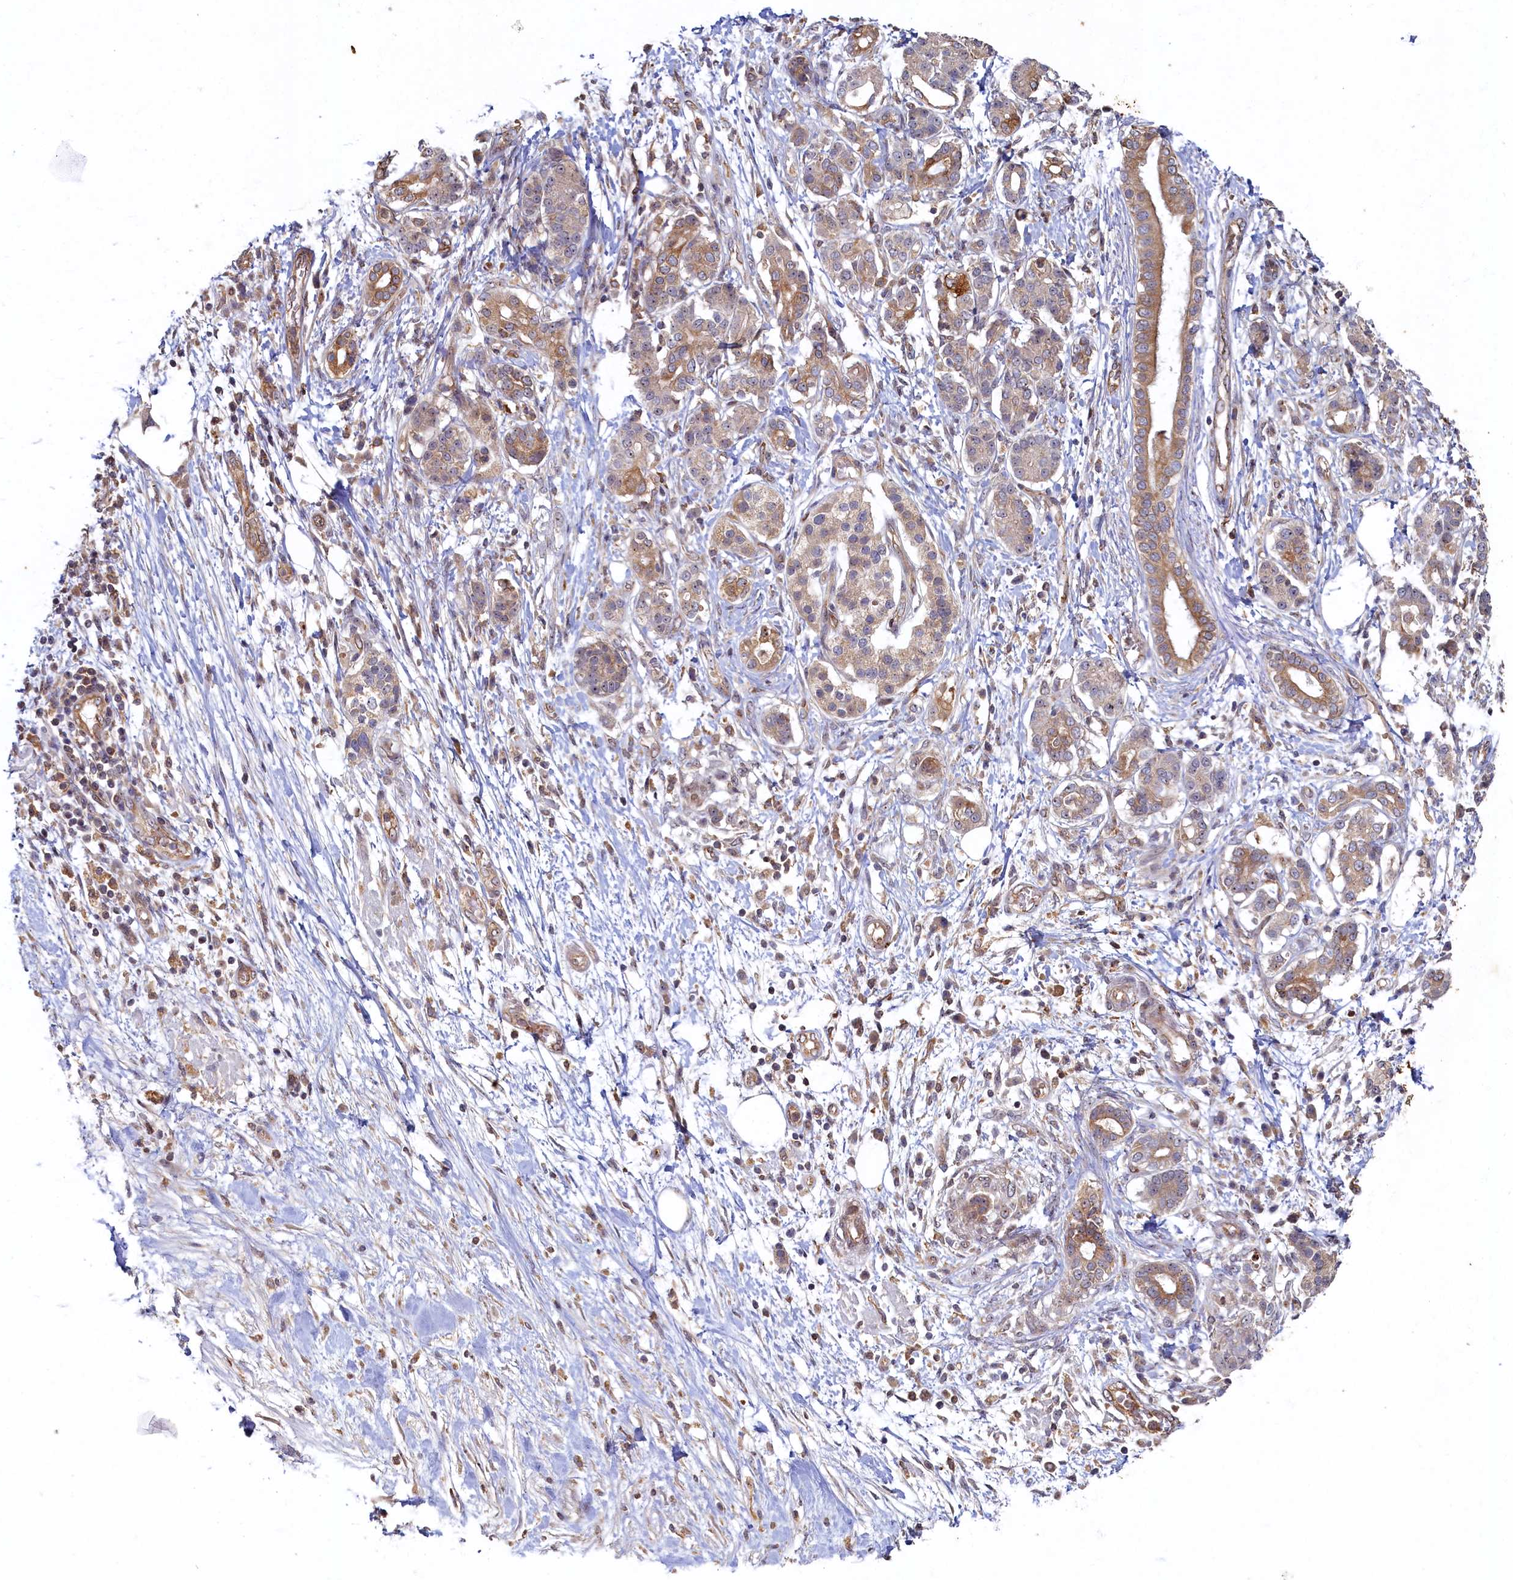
{"staining": {"intensity": "weak", "quantity": ">75%", "location": "cytoplasmic/membranous"}, "tissue": "pancreatic cancer", "cell_type": "Tumor cells", "image_type": "cancer", "snomed": [{"axis": "morphology", "description": "Adenocarcinoma, NOS"}, {"axis": "topography", "description": "Pancreas"}], "caption": "Human pancreatic cancer stained with a brown dye reveals weak cytoplasmic/membranous positive staining in approximately >75% of tumor cells.", "gene": "CEP20", "patient": {"sex": "female", "age": 73}}